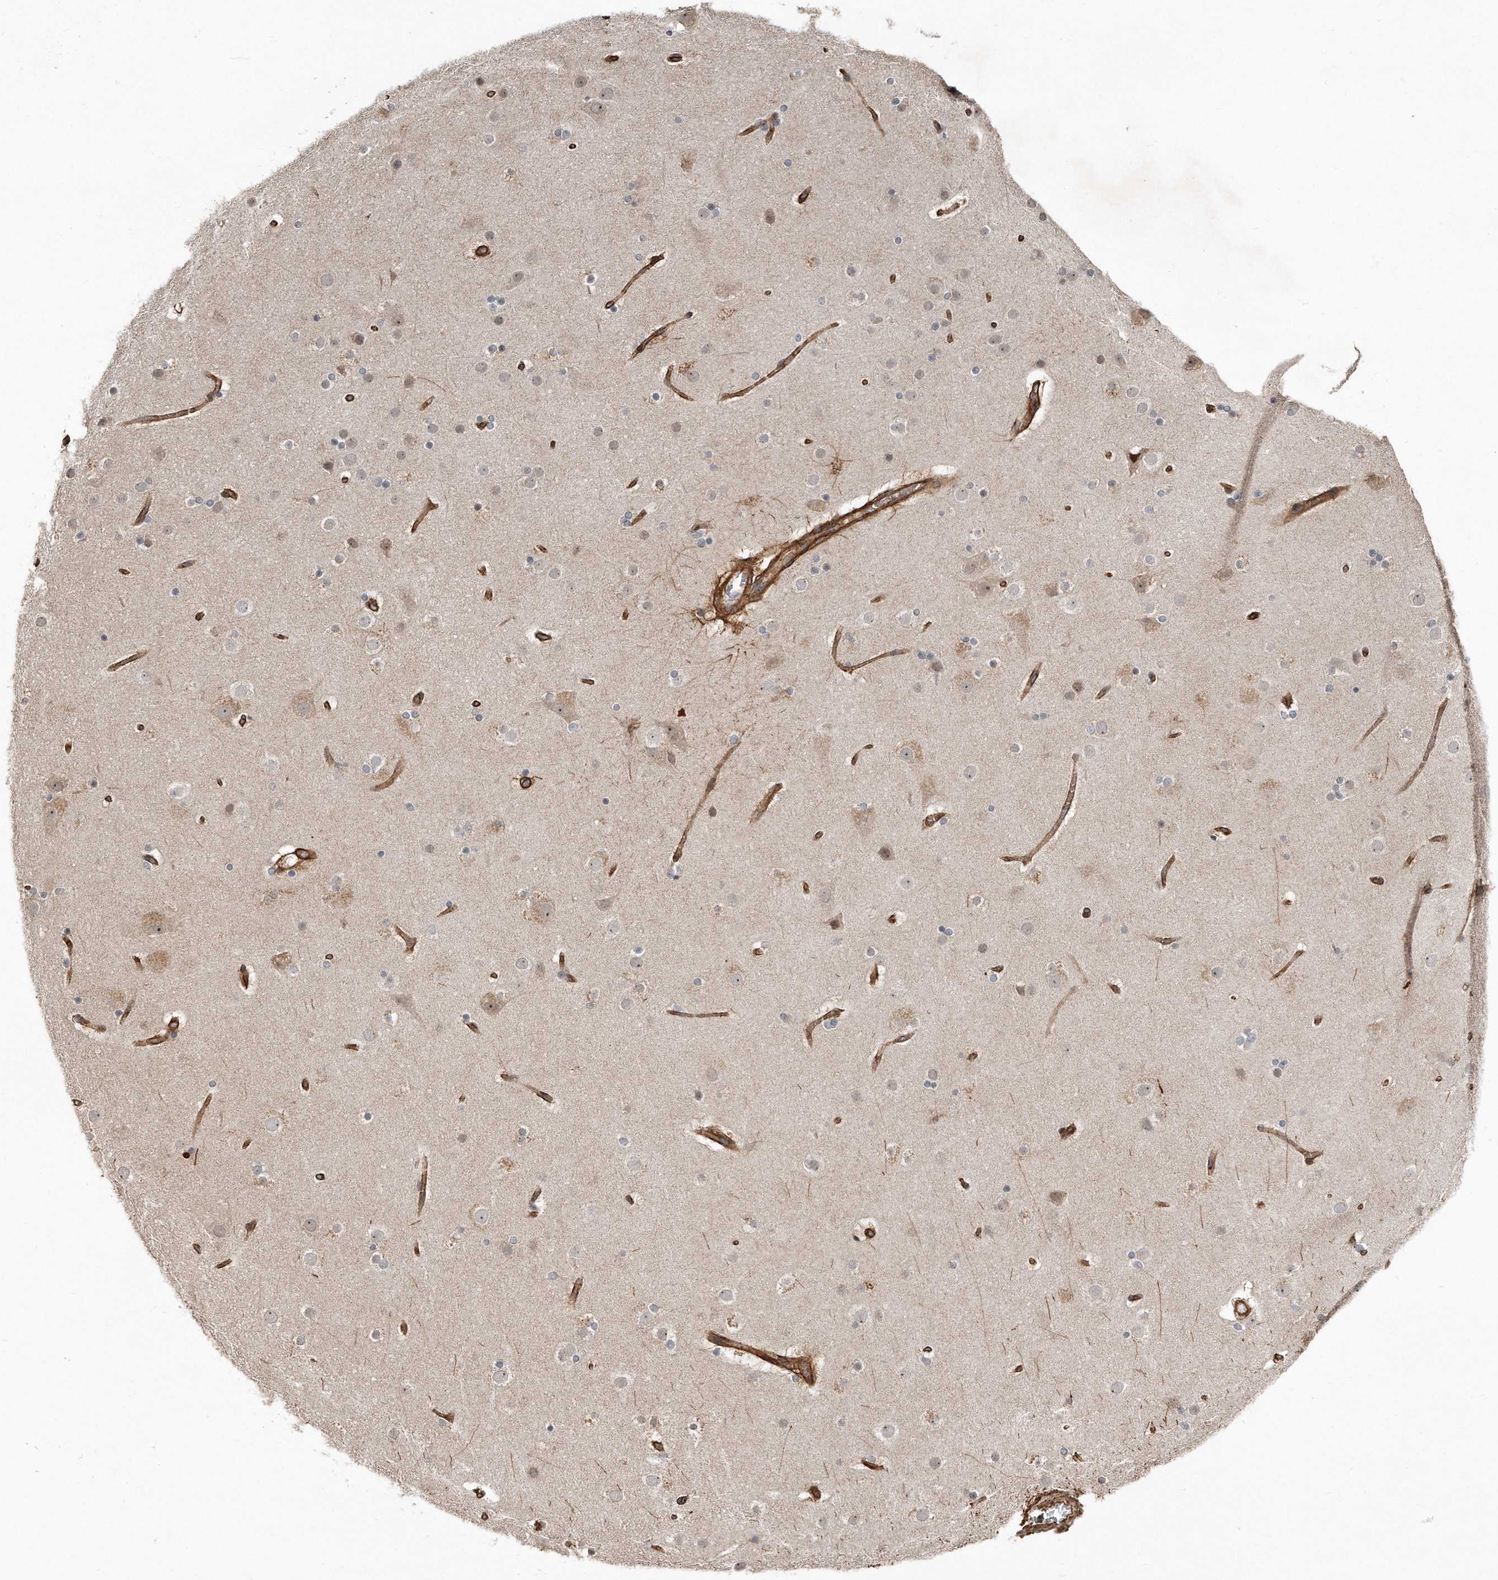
{"staining": {"intensity": "strong", "quantity": ">75%", "location": "cytoplasmic/membranous"}, "tissue": "cerebral cortex", "cell_type": "Endothelial cells", "image_type": "normal", "snomed": [{"axis": "morphology", "description": "Normal tissue, NOS"}, {"axis": "topography", "description": "Cerebral cortex"}], "caption": "Cerebral cortex stained for a protein (brown) reveals strong cytoplasmic/membranous positive expression in approximately >75% of endothelial cells.", "gene": "SNAP47", "patient": {"sex": "male", "age": 57}}